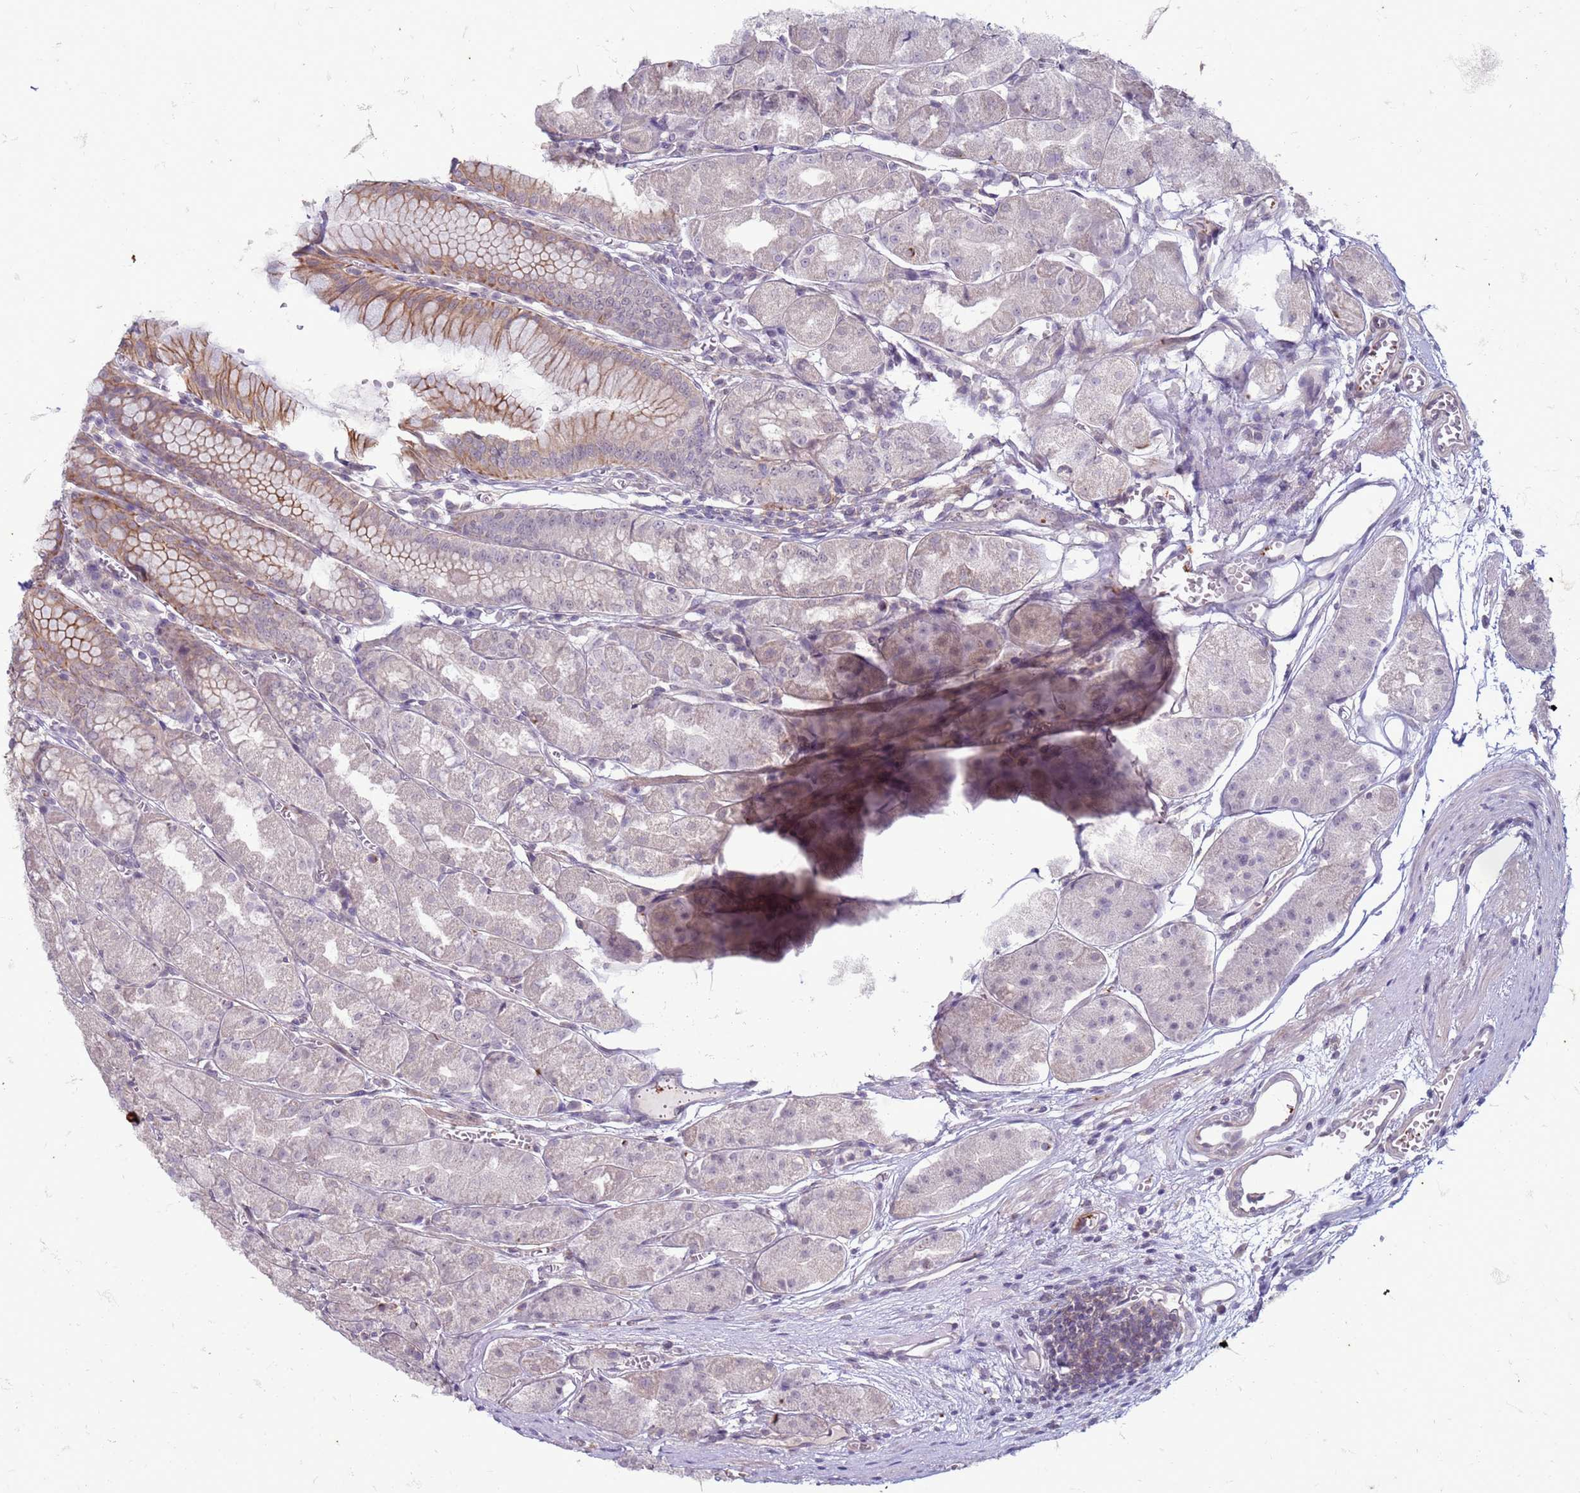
{"staining": {"intensity": "moderate", "quantity": "<25%", "location": "cytoplasmic/membranous"}, "tissue": "stomach", "cell_type": "Glandular cells", "image_type": "normal", "snomed": [{"axis": "morphology", "description": "Normal tissue, NOS"}, {"axis": "topography", "description": "Stomach"}], "caption": "Protein staining reveals moderate cytoplasmic/membranous expression in about <25% of glandular cells in normal stomach.", "gene": "SLC15A3", "patient": {"sex": "male", "age": 55}}